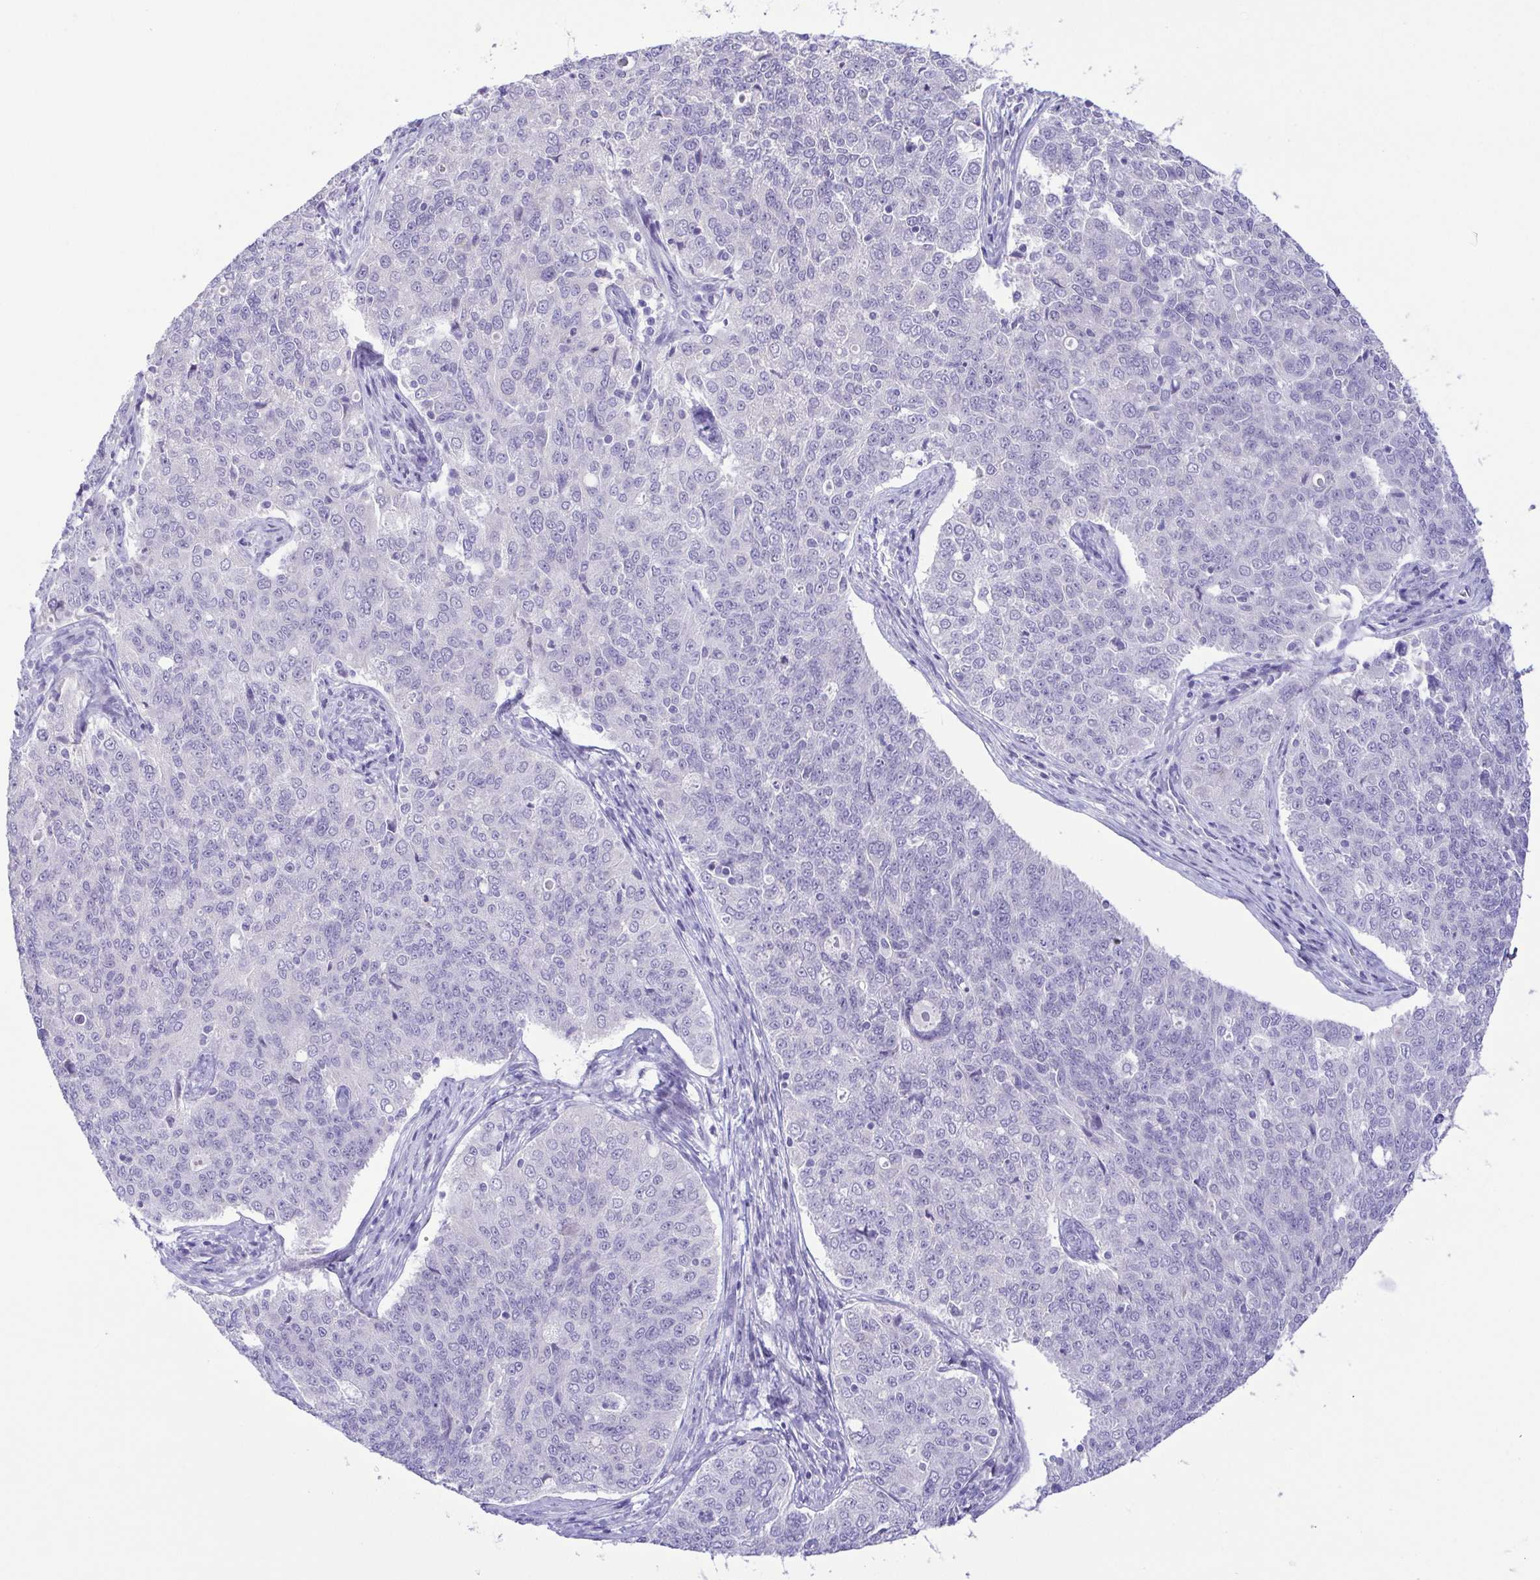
{"staining": {"intensity": "negative", "quantity": "none", "location": "none"}, "tissue": "endometrial cancer", "cell_type": "Tumor cells", "image_type": "cancer", "snomed": [{"axis": "morphology", "description": "Adenocarcinoma, NOS"}, {"axis": "topography", "description": "Endometrium"}], "caption": "Image shows no significant protein staining in tumor cells of endometrial cancer. (Immunohistochemistry (ihc), brightfield microscopy, high magnification).", "gene": "MYL7", "patient": {"sex": "female", "age": 43}}